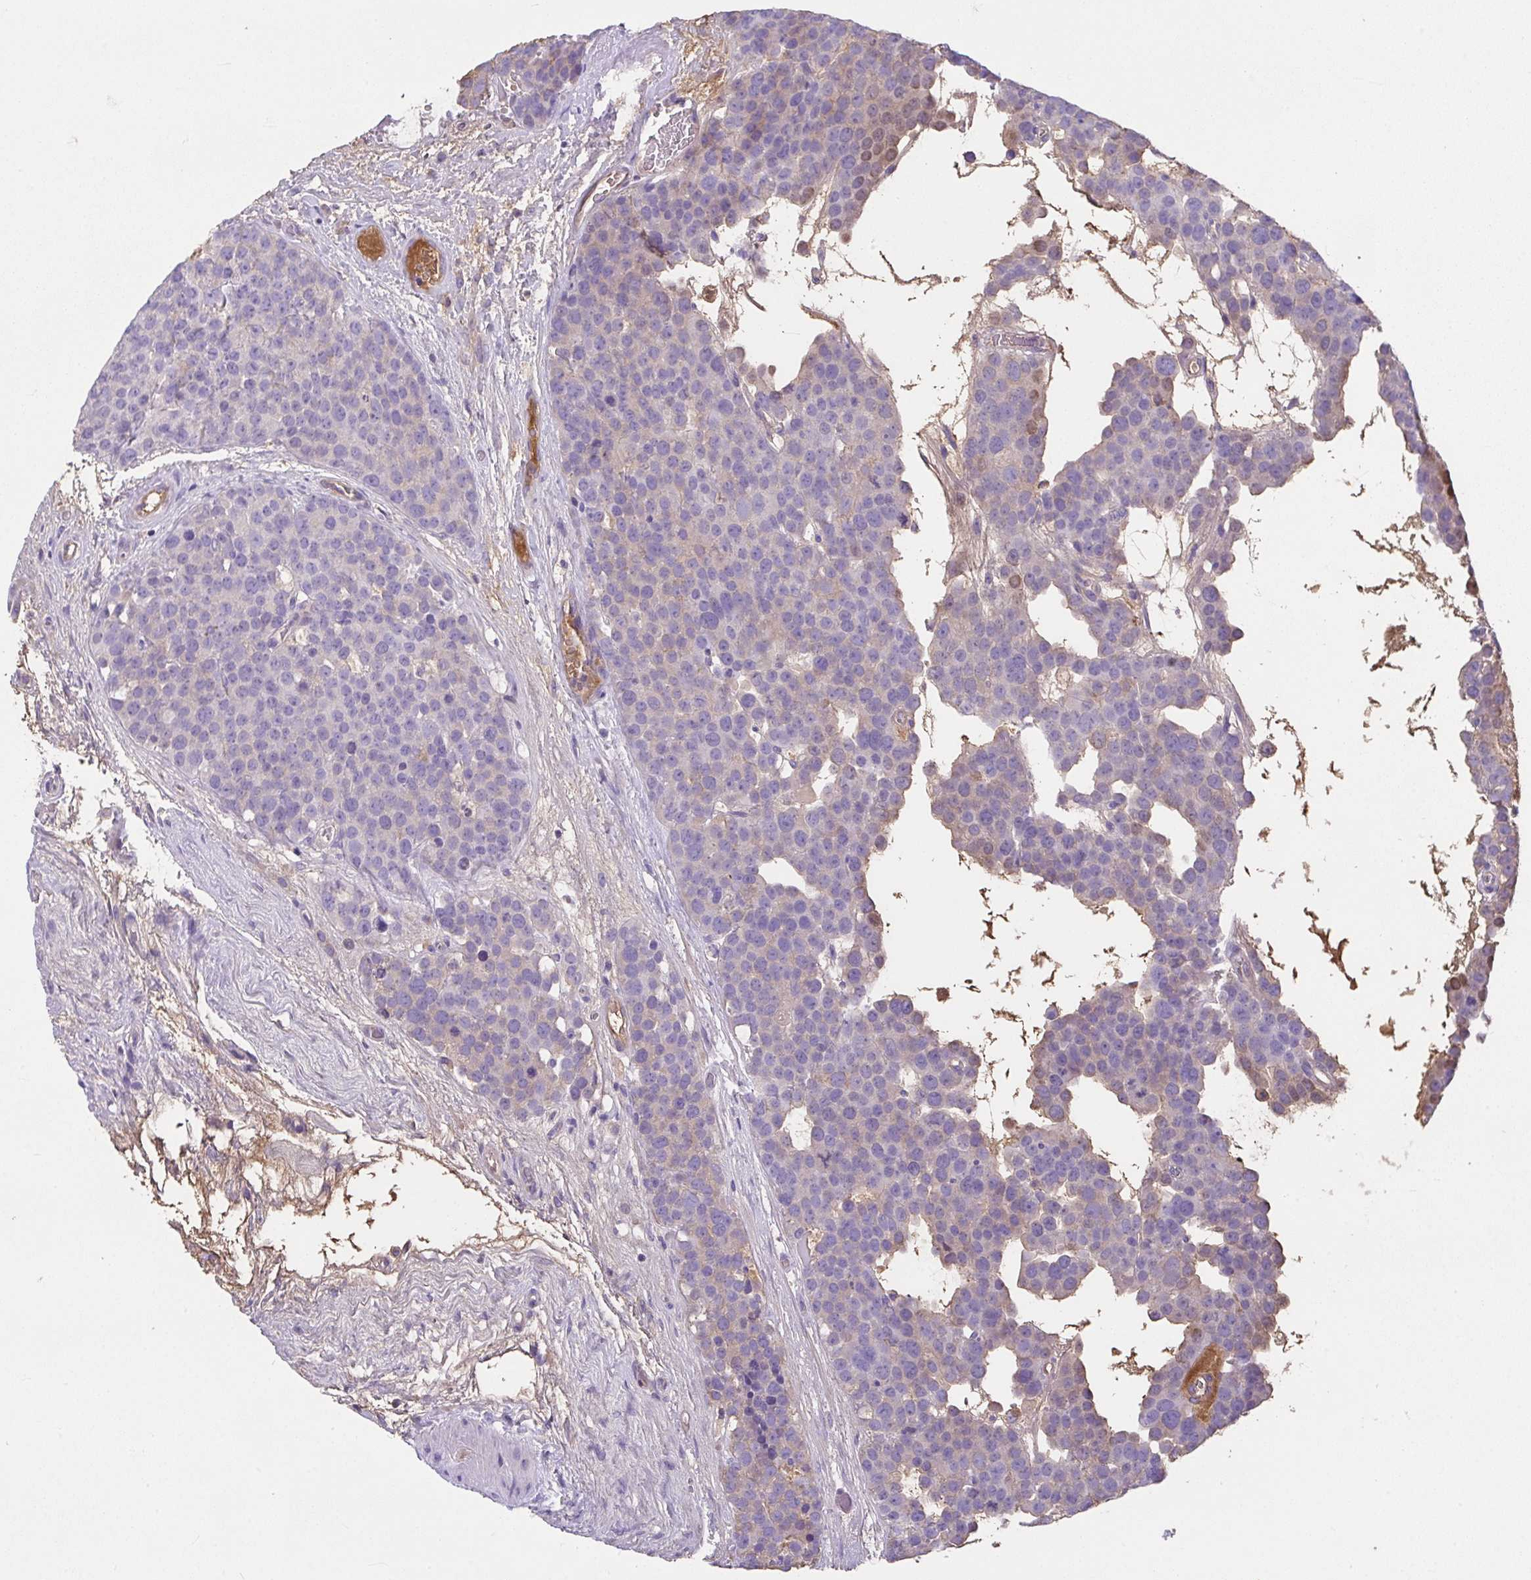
{"staining": {"intensity": "weak", "quantity": "<25%", "location": "cytoplasmic/membranous"}, "tissue": "testis cancer", "cell_type": "Tumor cells", "image_type": "cancer", "snomed": [{"axis": "morphology", "description": "Seminoma, NOS"}, {"axis": "topography", "description": "Testis"}], "caption": "Image shows no protein staining in tumor cells of testis seminoma tissue. Brightfield microscopy of IHC stained with DAB (brown) and hematoxylin (blue), captured at high magnification.", "gene": "ZNF813", "patient": {"sex": "male", "age": 71}}